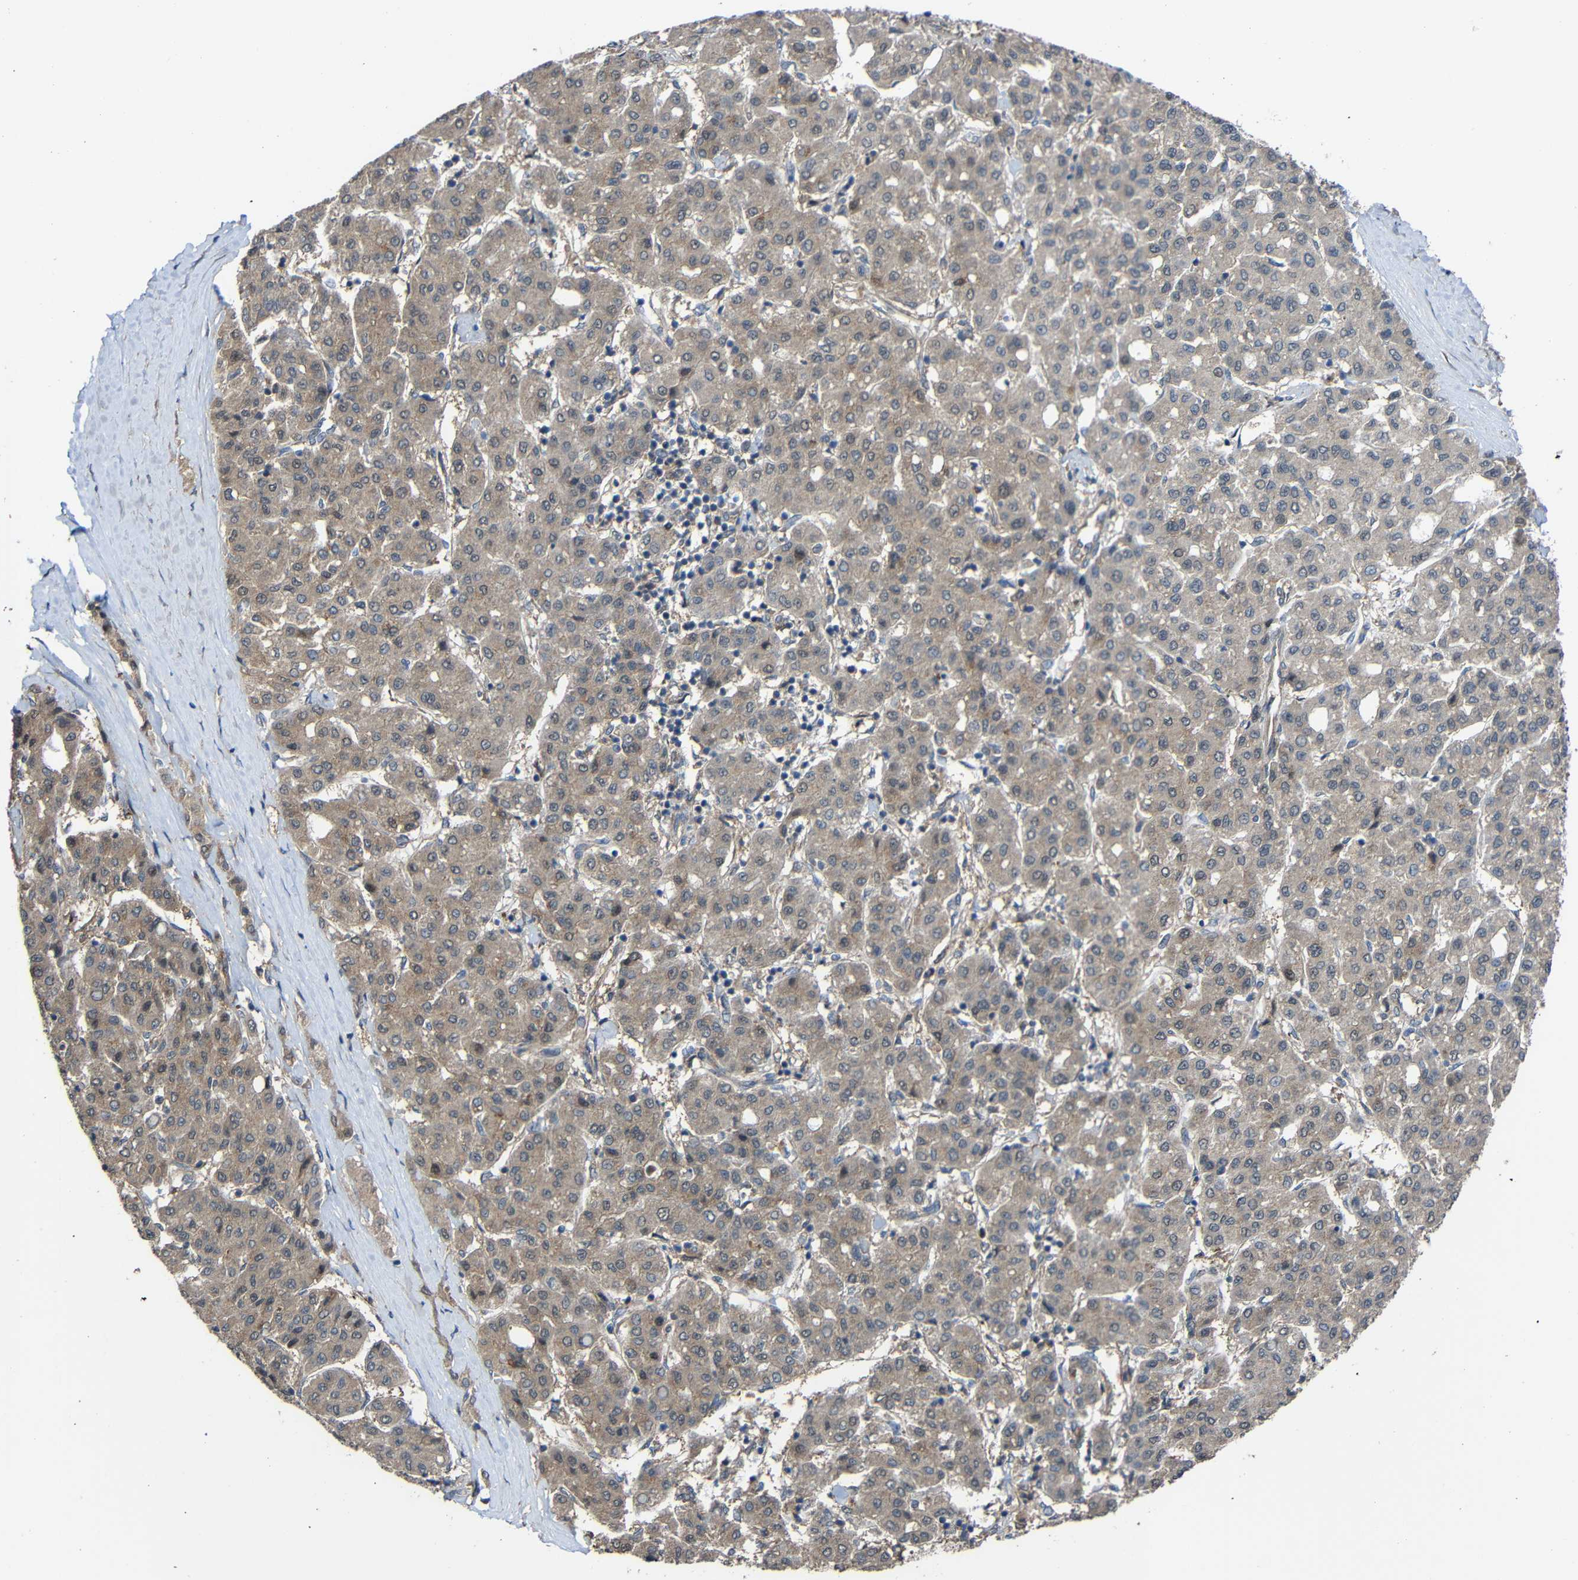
{"staining": {"intensity": "weak", "quantity": ">75%", "location": "cytoplasmic/membranous"}, "tissue": "liver cancer", "cell_type": "Tumor cells", "image_type": "cancer", "snomed": [{"axis": "morphology", "description": "Carcinoma, Hepatocellular, NOS"}, {"axis": "topography", "description": "Liver"}], "caption": "A low amount of weak cytoplasmic/membranous expression is appreciated in about >75% of tumor cells in hepatocellular carcinoma (liver) tissue.", "gene": "CHST9", "patient": {"sex": "male", "age": 65}}